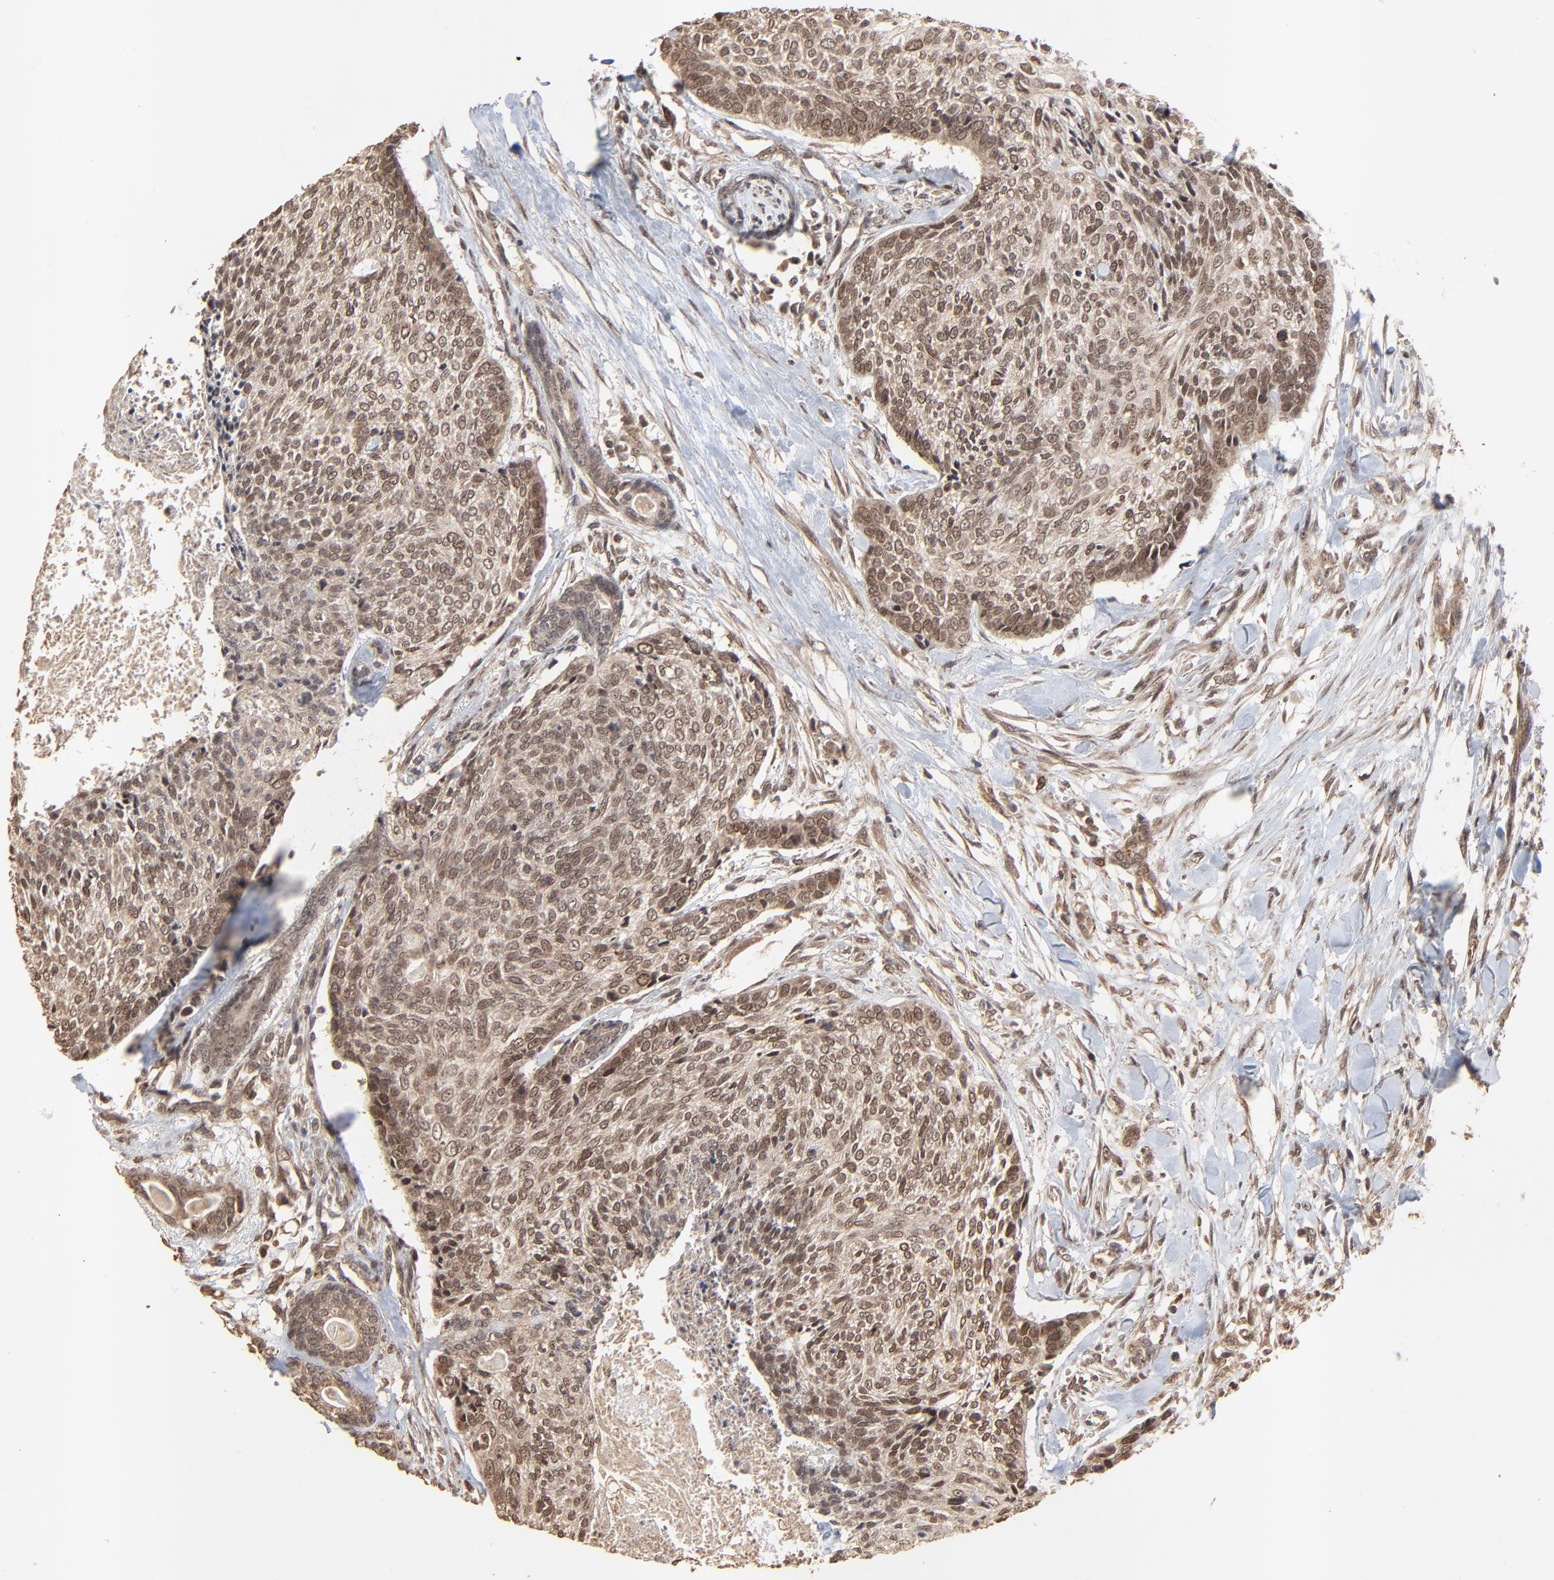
{"staining": {"intensity": "moderate", "quantity": ">75%", "location": "cytoplasmic/membranous,nuclear"}, "tissue": "head and neck cancer", "cell_type": "Tumor cells", "image_type": "cancer", "snomed": [{"axis": "morphology", "description": "Squamous cell carcinoma, NOS"}, {"axis": "topography", "description": "Salivary gland"}, {"axis": "topography", "description": "Head-Neck"}], "caption": "Tumor cells demonstrate medium levels of moderate cytoplasmic/membranous and nuclear staining in about >75% of cells in squamous cell carcinoma (head and neck).", "gene": "FAM227A", "patient": {"sex": "male", "age": 70}}